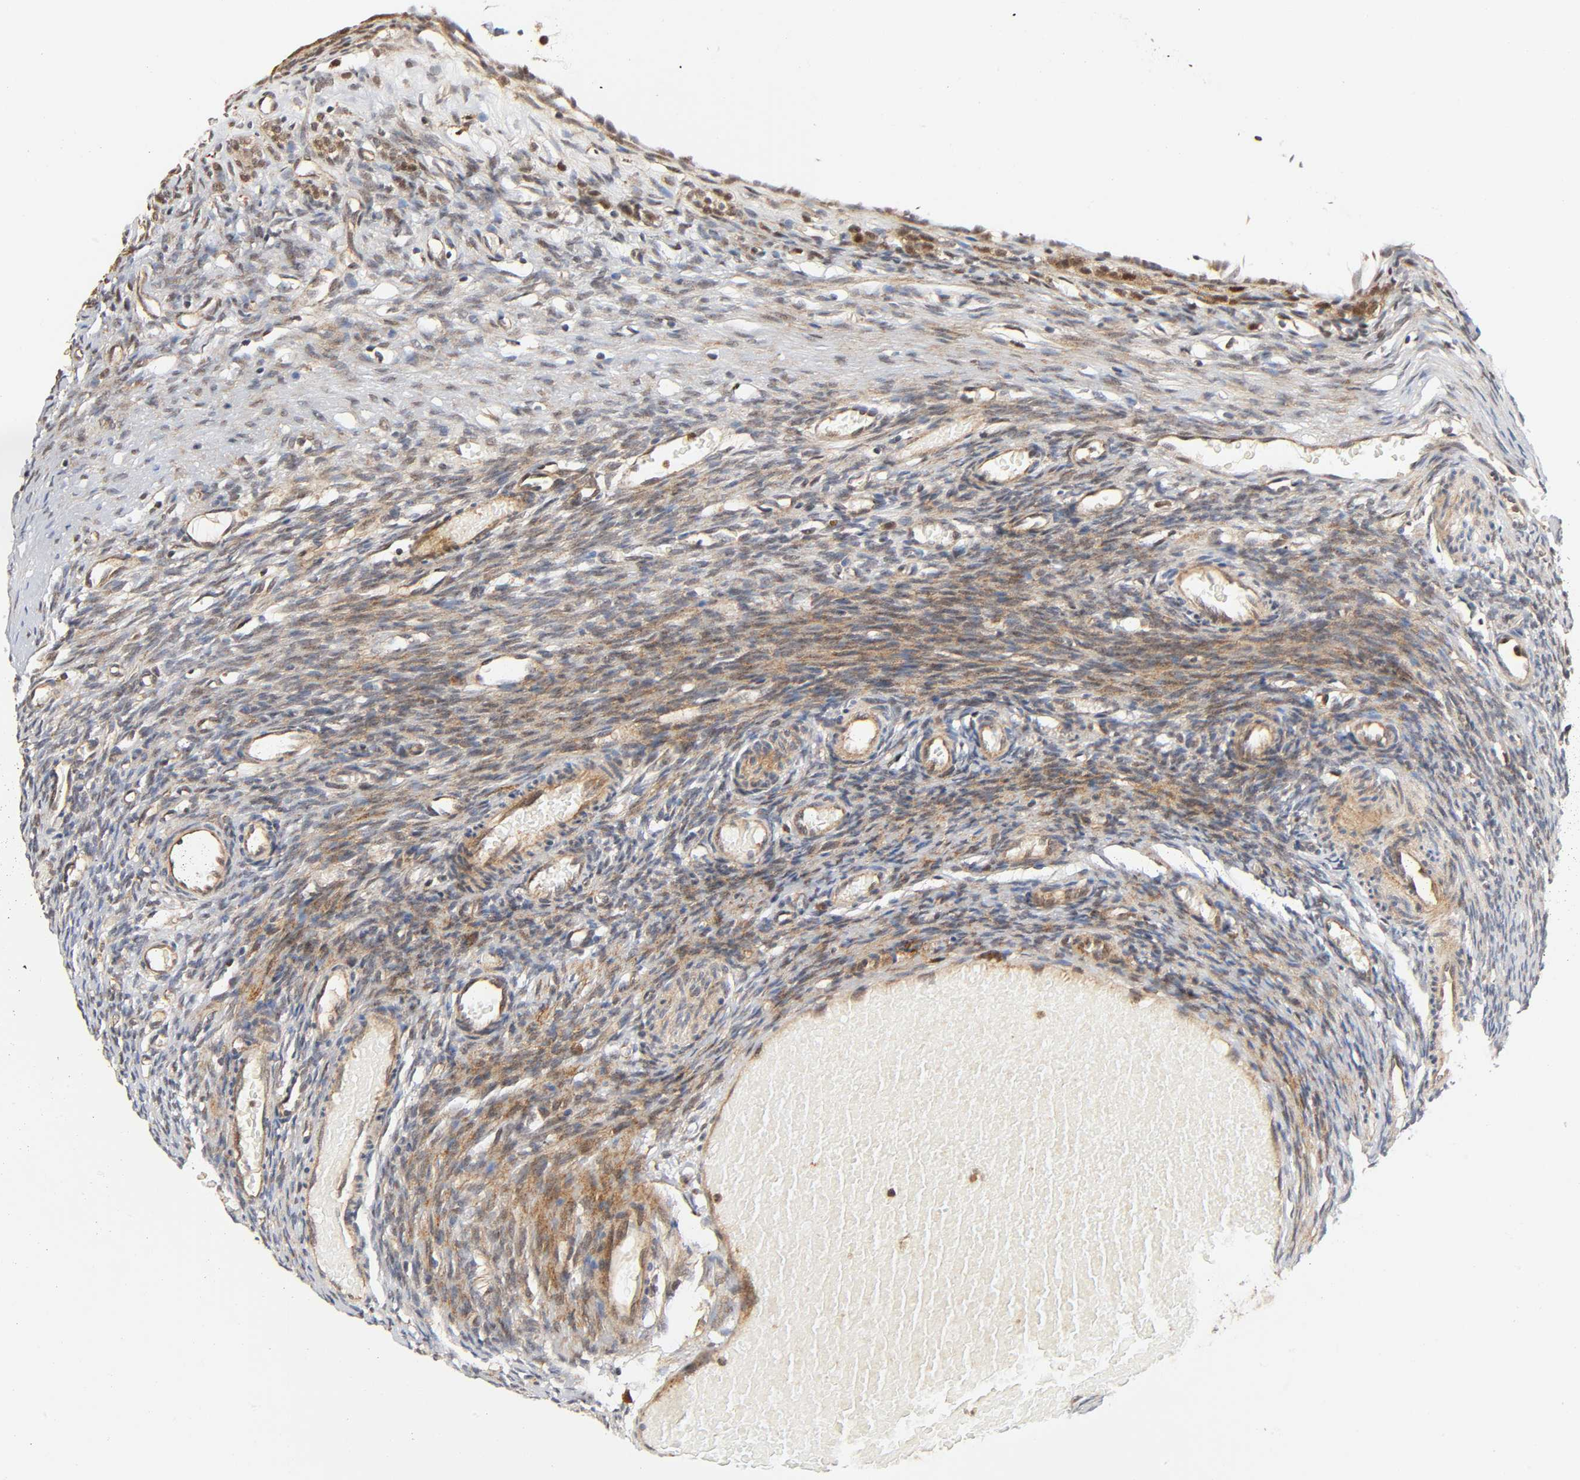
{"staining": {"intensity": "weak", "quantity": "25%-75%", "location": "cytoplasmic/membranous"}, "tissue": "ovary", "cell_type": "Ovarian stroma cells", "image_type": "normal", "snomed": [{"axis": "morphology", "description": "Normal tissue, NOS"}, {"axis": "topography", "description": "Ovary"}], "caption": "Approximately 25%-75% of ovarian stroma cells in unremarkable human ovary demonstrate weak cytoplasmic/membranous protein expression as visualized by brown immunohistochemical staining.", "gene": "CASP9", "patient": {"sex": "female", "age": 35}}